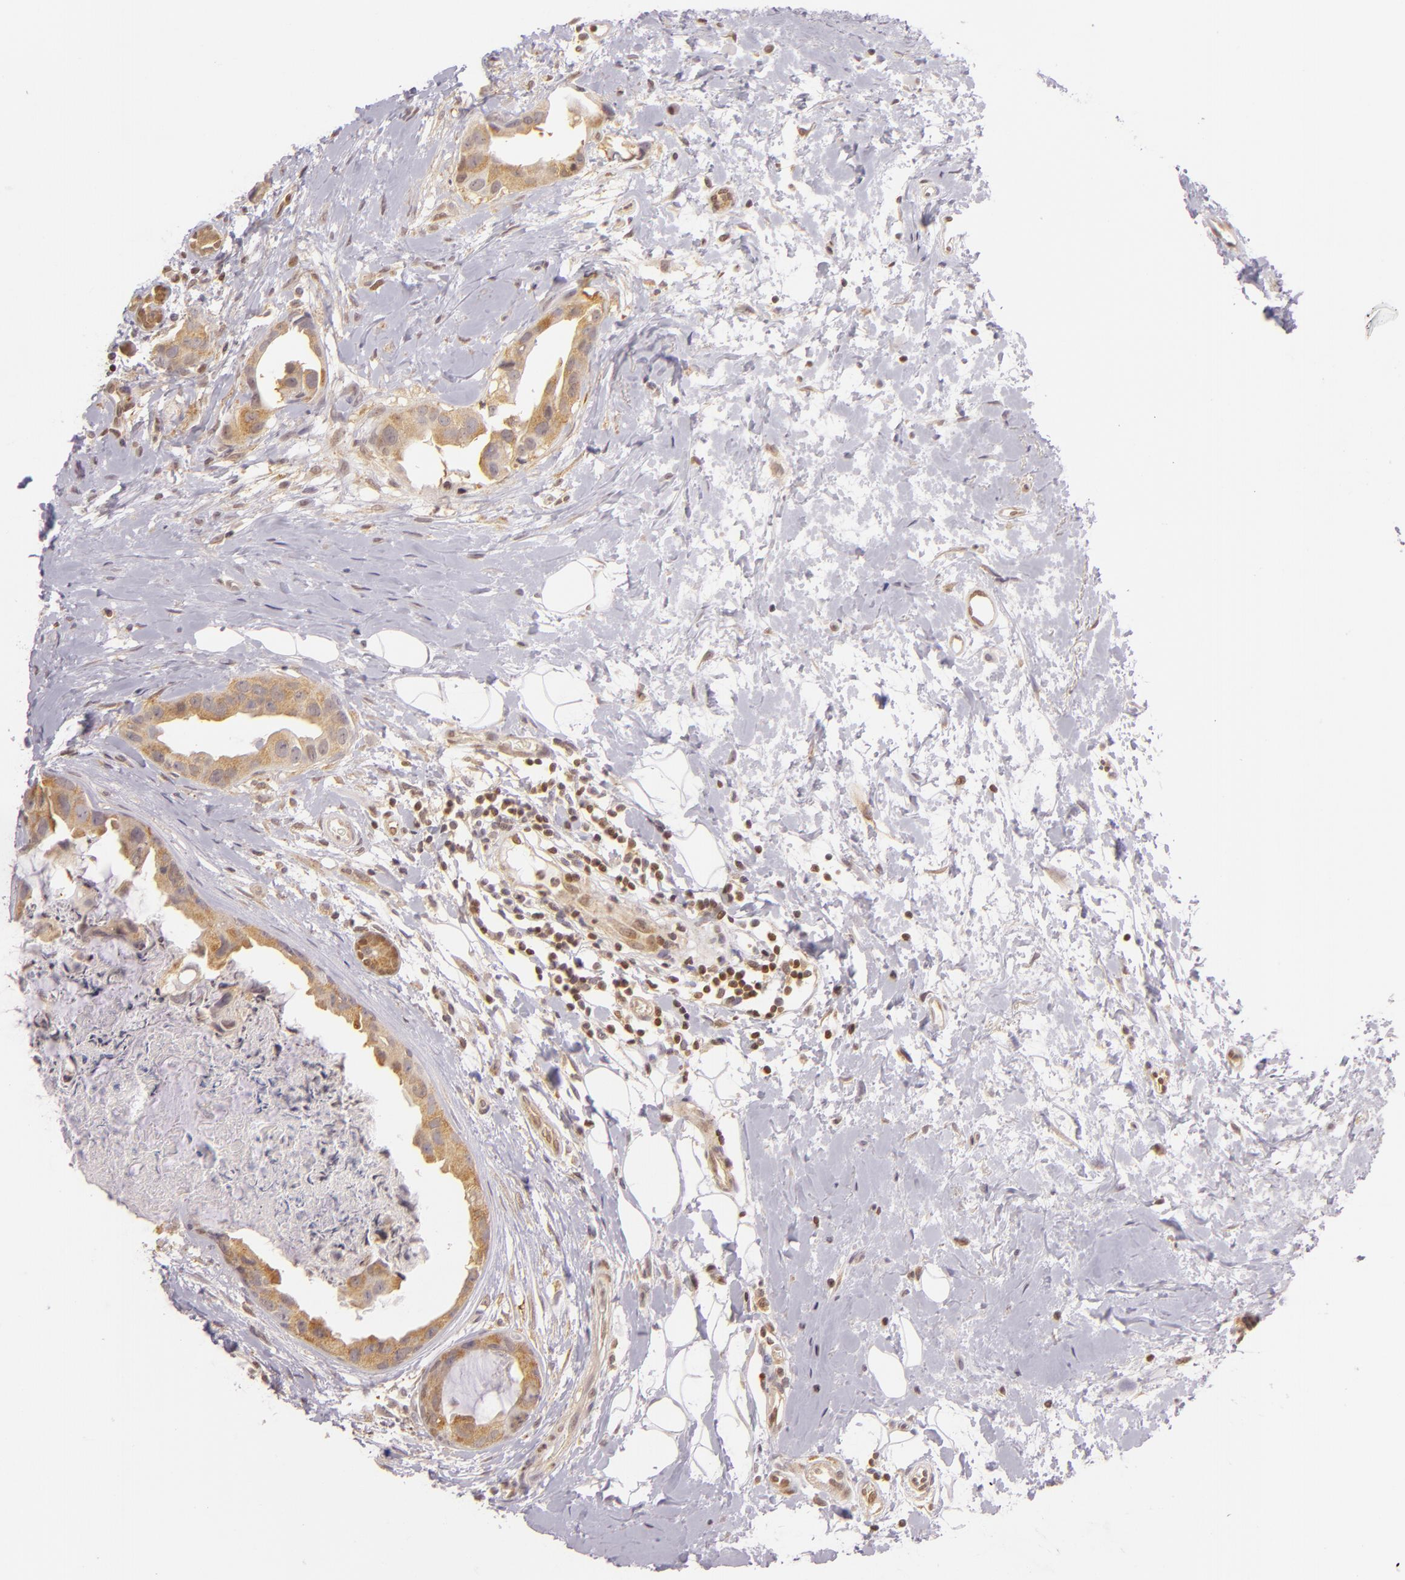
{"staining": {"intensity": "moderate", "quantity": "25%-75%", "location": "cytoplasmic/membranous,nuclear"}, "tissue": "breast cancer", "cell_type": "Tumor cells", "image_type": "cancer", "snomed": [{"axis": "morphology", "description": "Duct carcinoma"}, {"axis": "topography", "description": "Breast"}], "caption": "A photomicrograph of human breast intraductal carcinoma stained for a protein displays moderate cytoplasmic/membranous and nuclear brown staining in tumor cells.", "gene": "IMPDH1", "patient": {"sex": "female", "age": 40}}